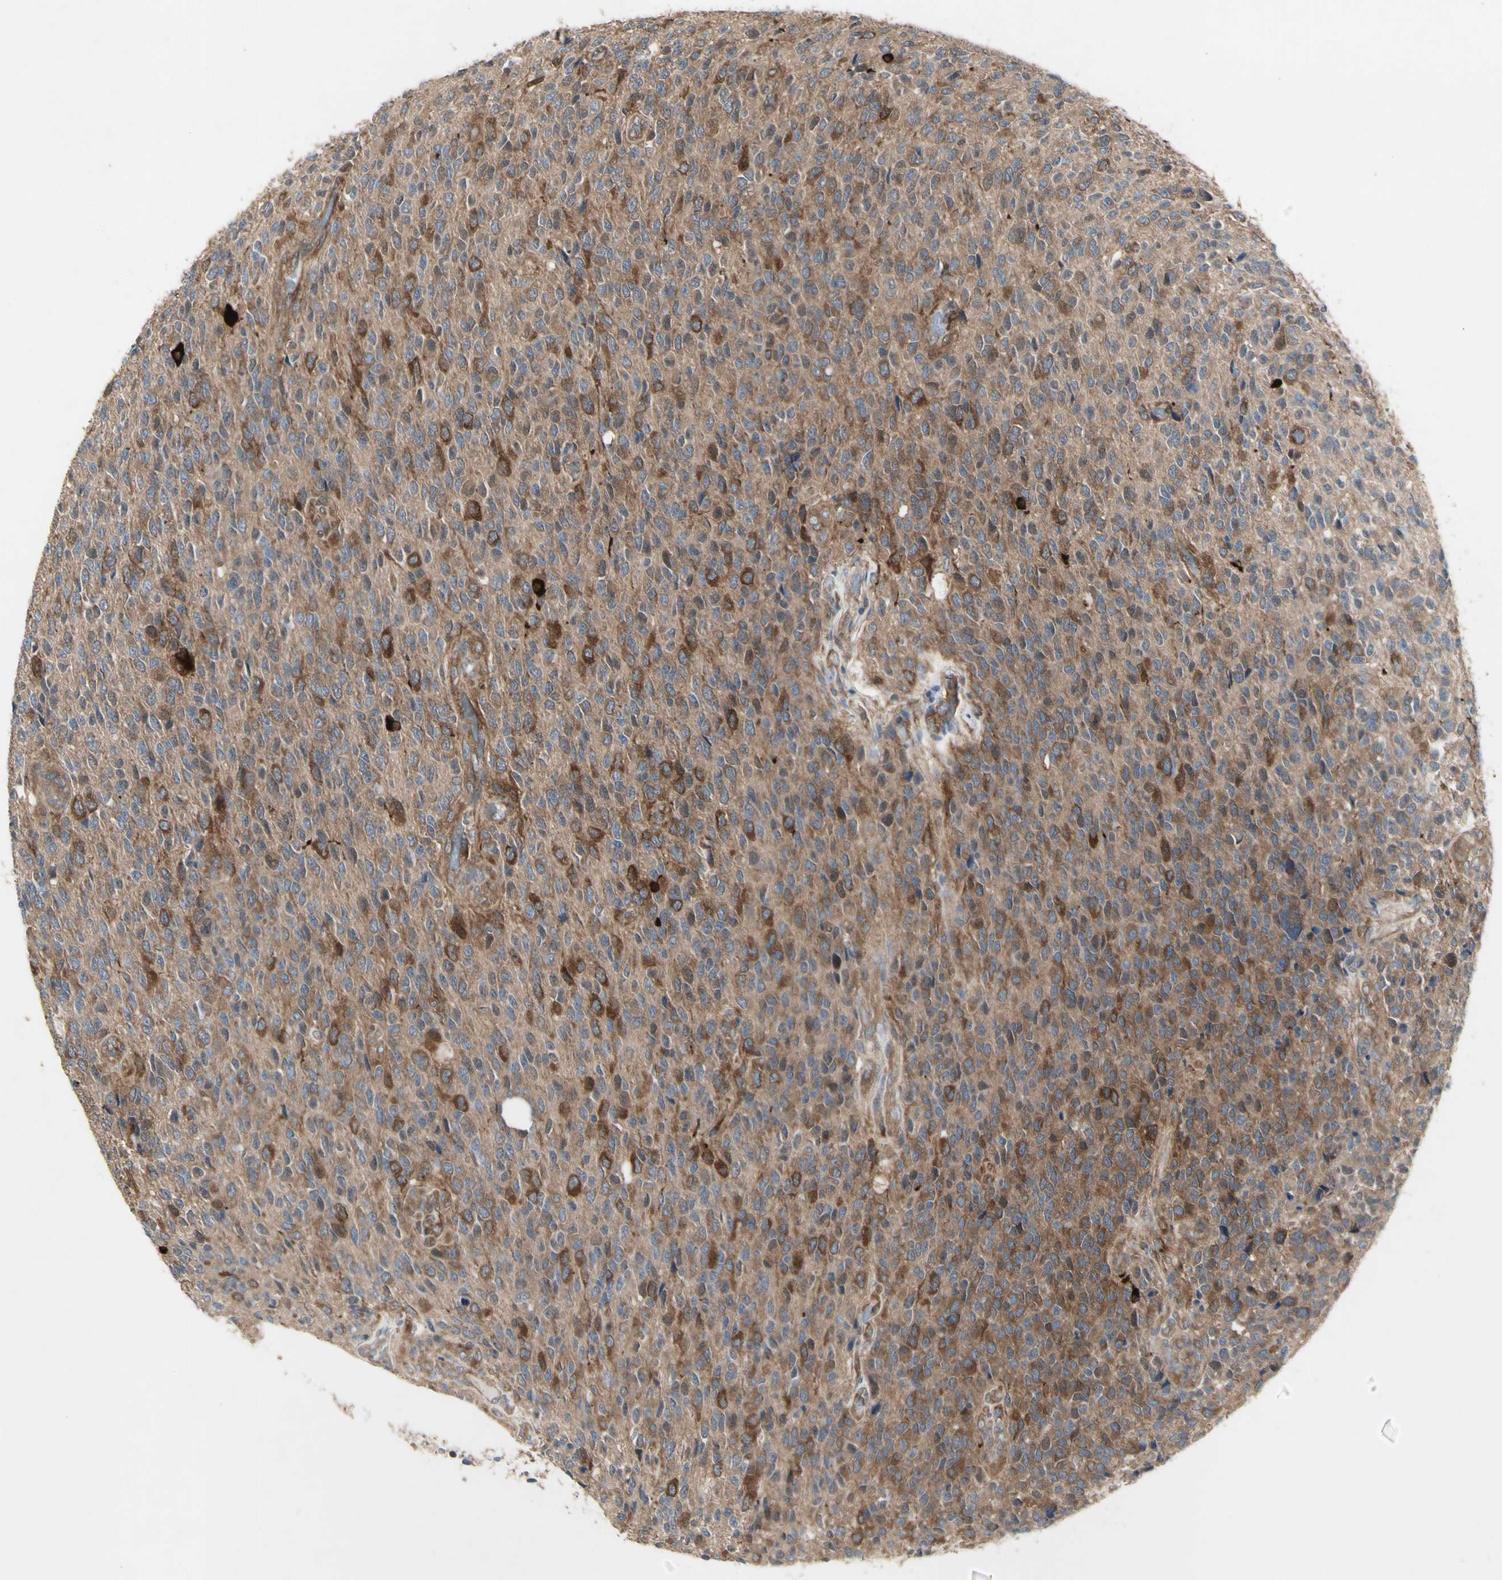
{"staining": {"intensity": "strong", "quantity": "25%-75%", "location": "cytoplasmic/membranous"}, "tissue": "glioma", "cell_type": "Tumor cells", "image_type": "cancer", "snomed": [{"axis": "morphology", "description": "Glioma, malignant, High grade"}, {"axis": "topography", "description": "pancreas cauda"}], "caption": "IHC of high-grade glioma (malignant) displays high levels of strong cytoplasmic/membranous positivity in about 25%-75% of tumor cells. The protein of interest is shown in brown color, while the nuclei are stained blue.", "gene": "CHURC1-FNTB", "patient": {"sex": "male", "age": 60}}